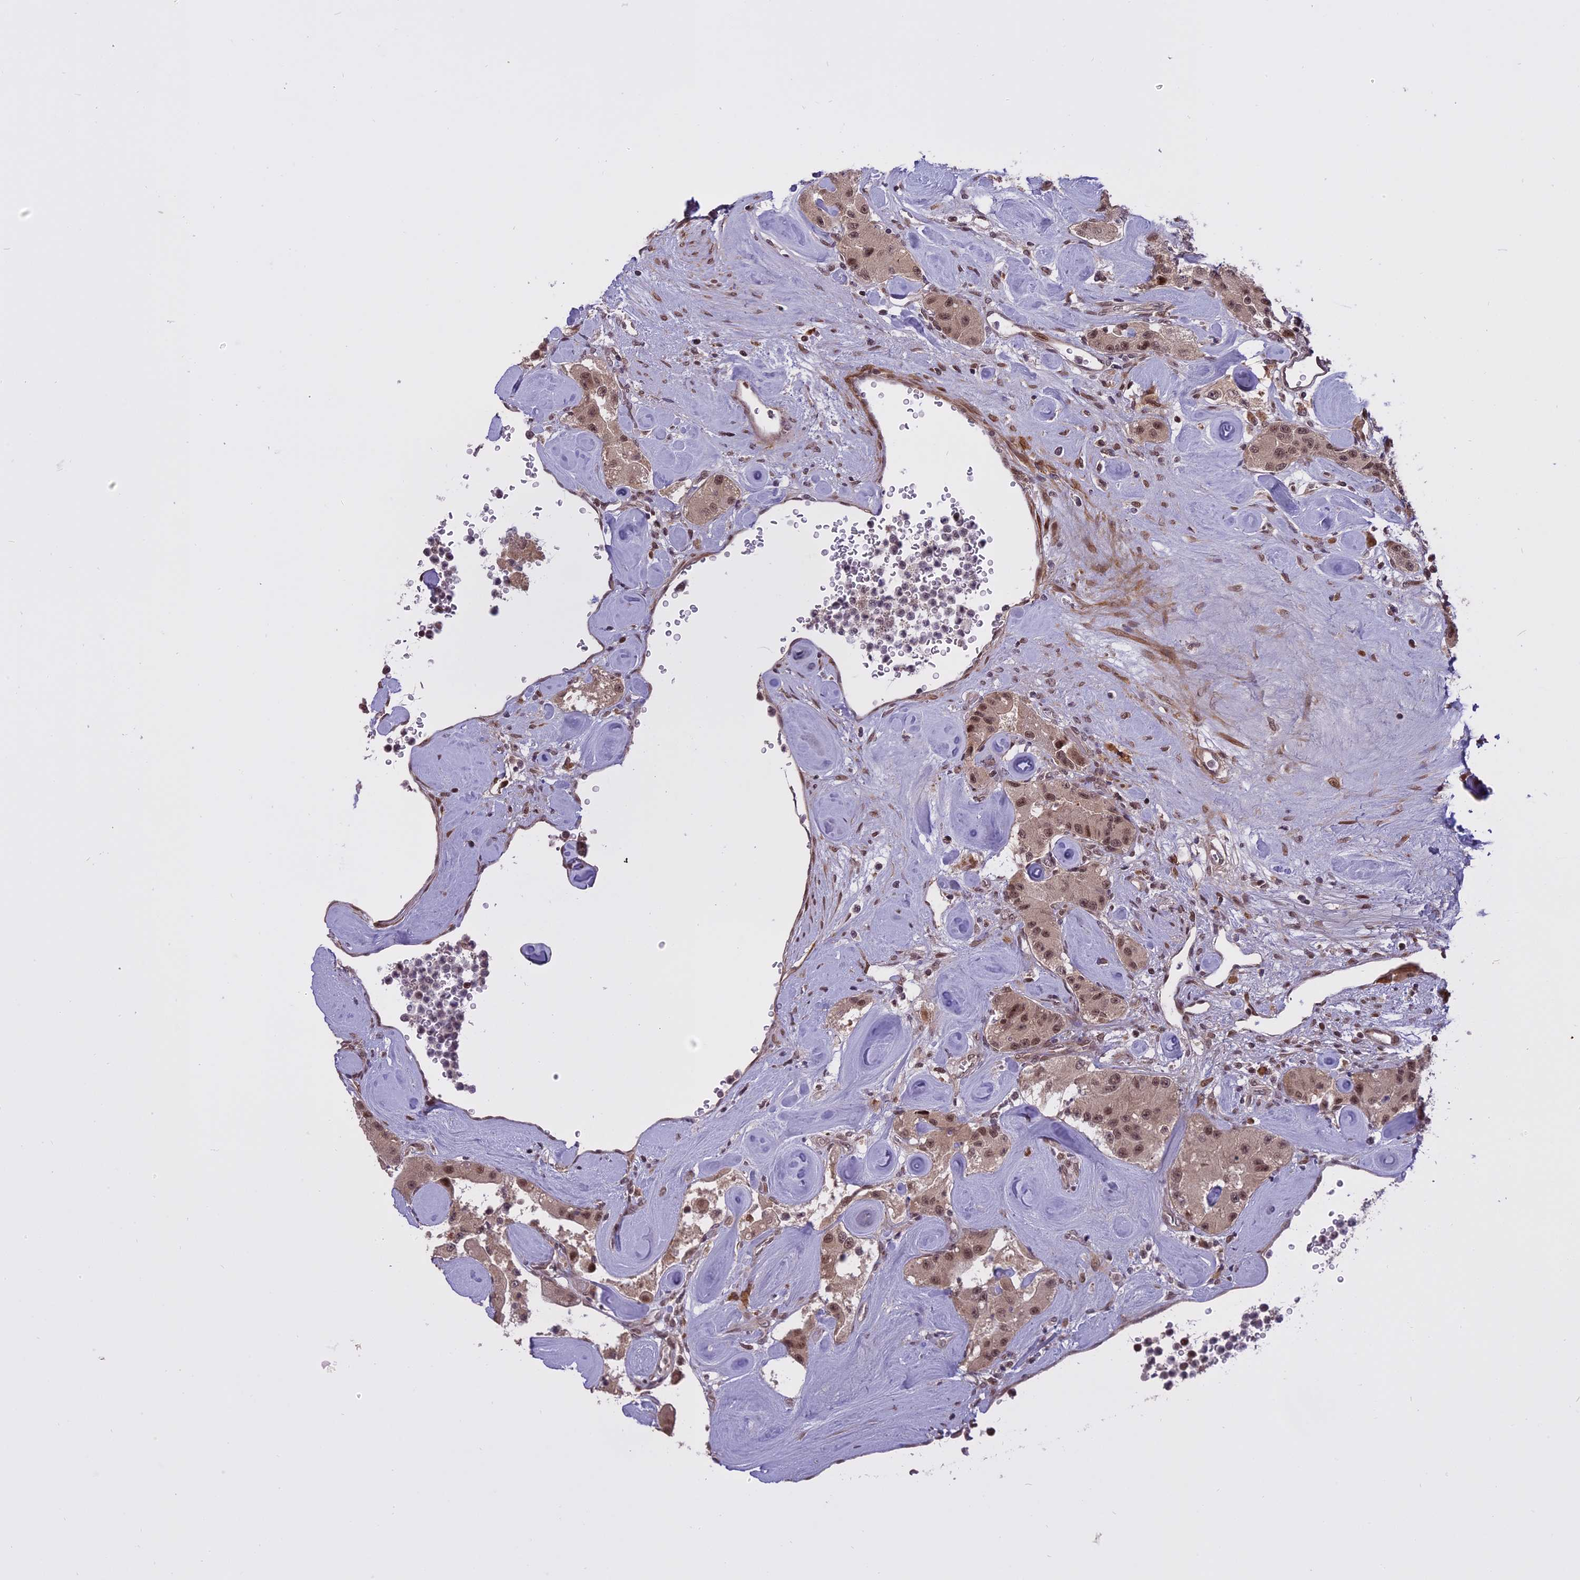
{"staining": {"intensity": "weak", "quantity": ">75%", "location": "cytoplasmic/membranous,nuclear"}, "tissue": "carcinoid", "cell_type": "Tumor cells", "image_type": "cancer", "snomed": [{"axis": "morphology", "description": "Carcinoid, malignant, NOS"}, {"axis": "topography", "description": "Pancreas"}], "caption": "Carcinoid tissue demonstrates weak cytoplasmic/membranous and nuclear staining in about >75% of tumor cells (DAB (3,3'-diaminobenzidine) = brown stain, brightfield microscopy at high magnification).", "gene": "PRELID2", "patient": {"sex": "male", "age": 41}}